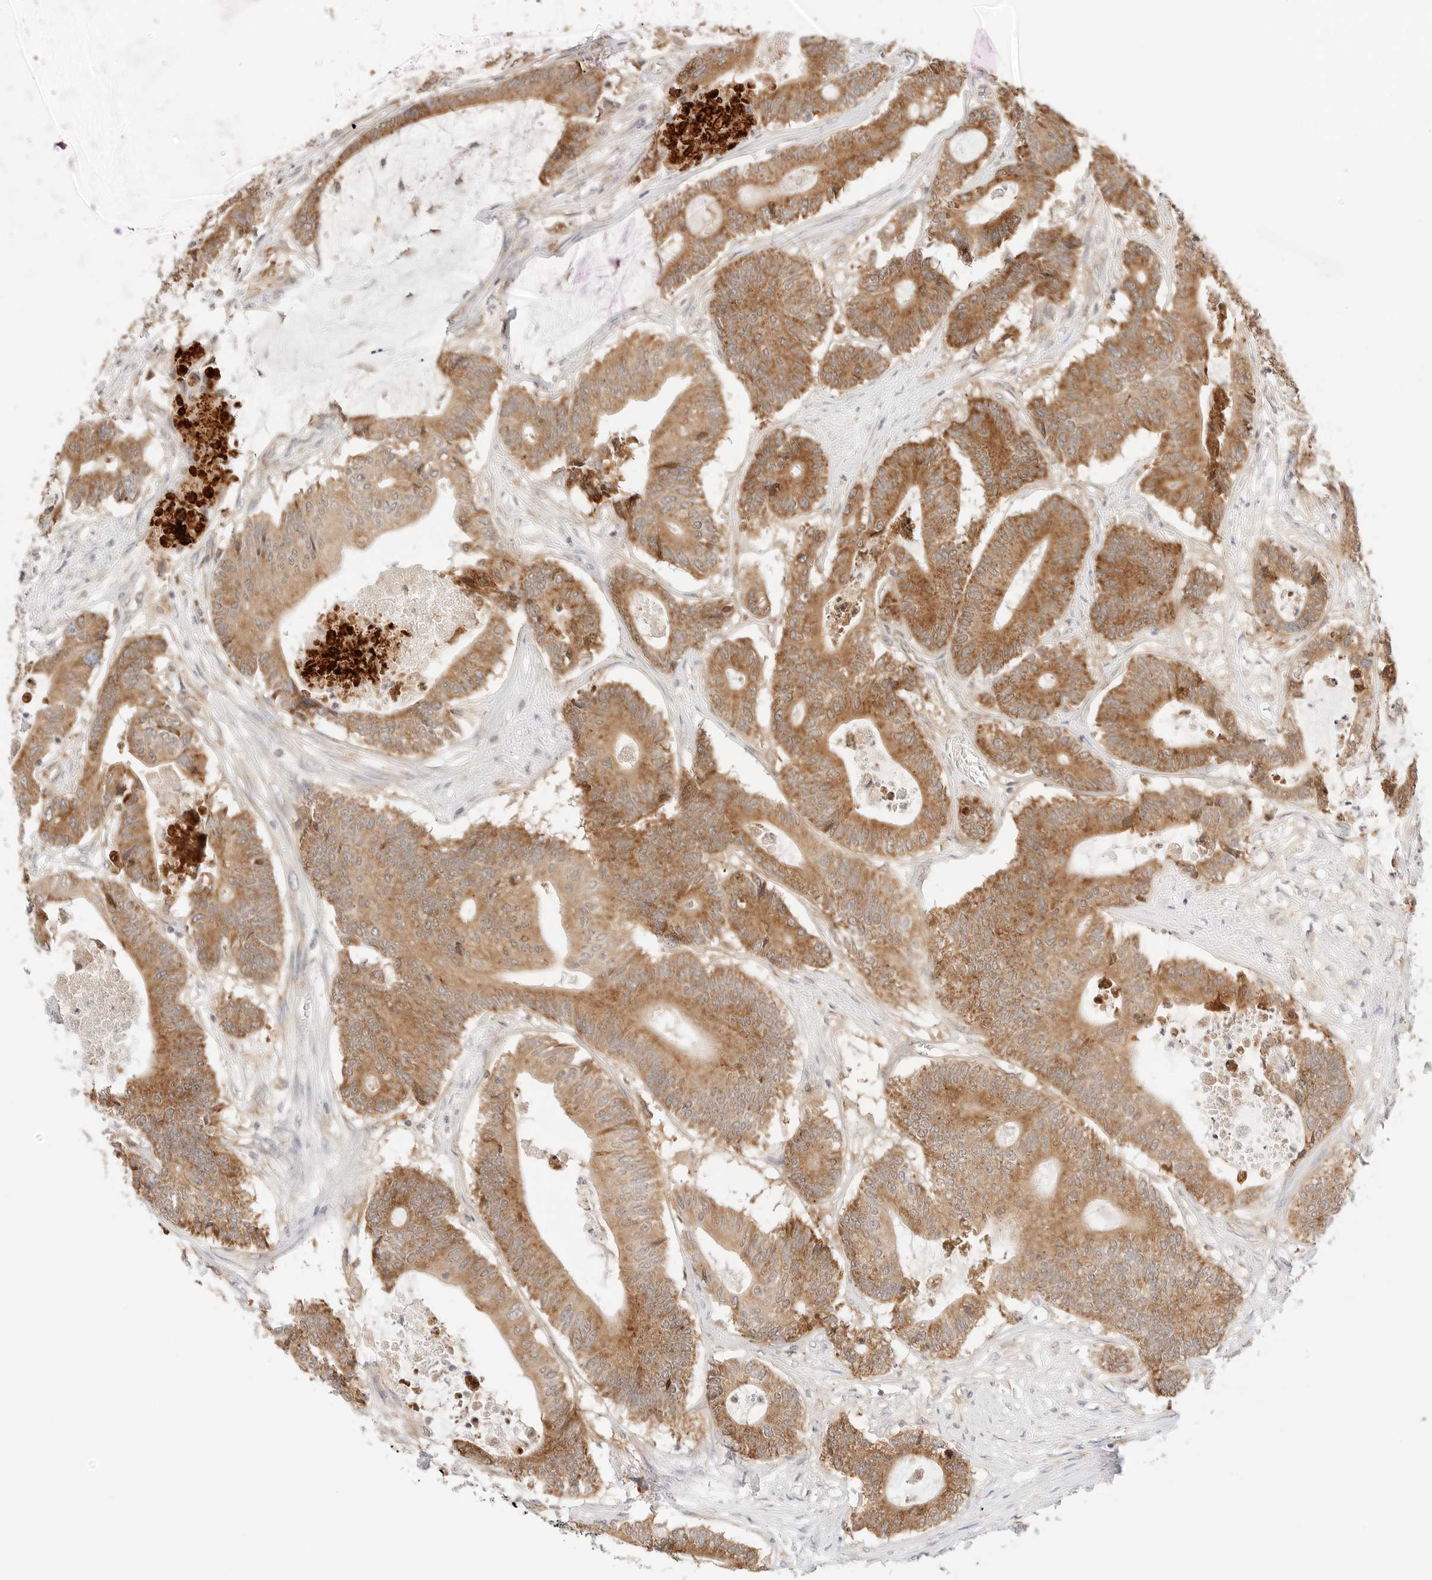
{"staining": {"intensity": "moderate", "quantity": ">75%", "location": "cytoplasmic/membranous"}, "tissue": "colorectal cancer", "cell_type": "Tumor cells", "image_type": "cancer", "snomed": [{"axis": "morphology", "description": "Adenocarcinoma, NOS"}, {"axis": "topography", "description": "Colon"}], "caption": "Moderate cytoplasmic/membranous staining is identified in about >75% of tumor cells in adenocarcinoma (colorectal).", "gene": "ERO1B", "patient": {"sex": "female", "age": 84}}